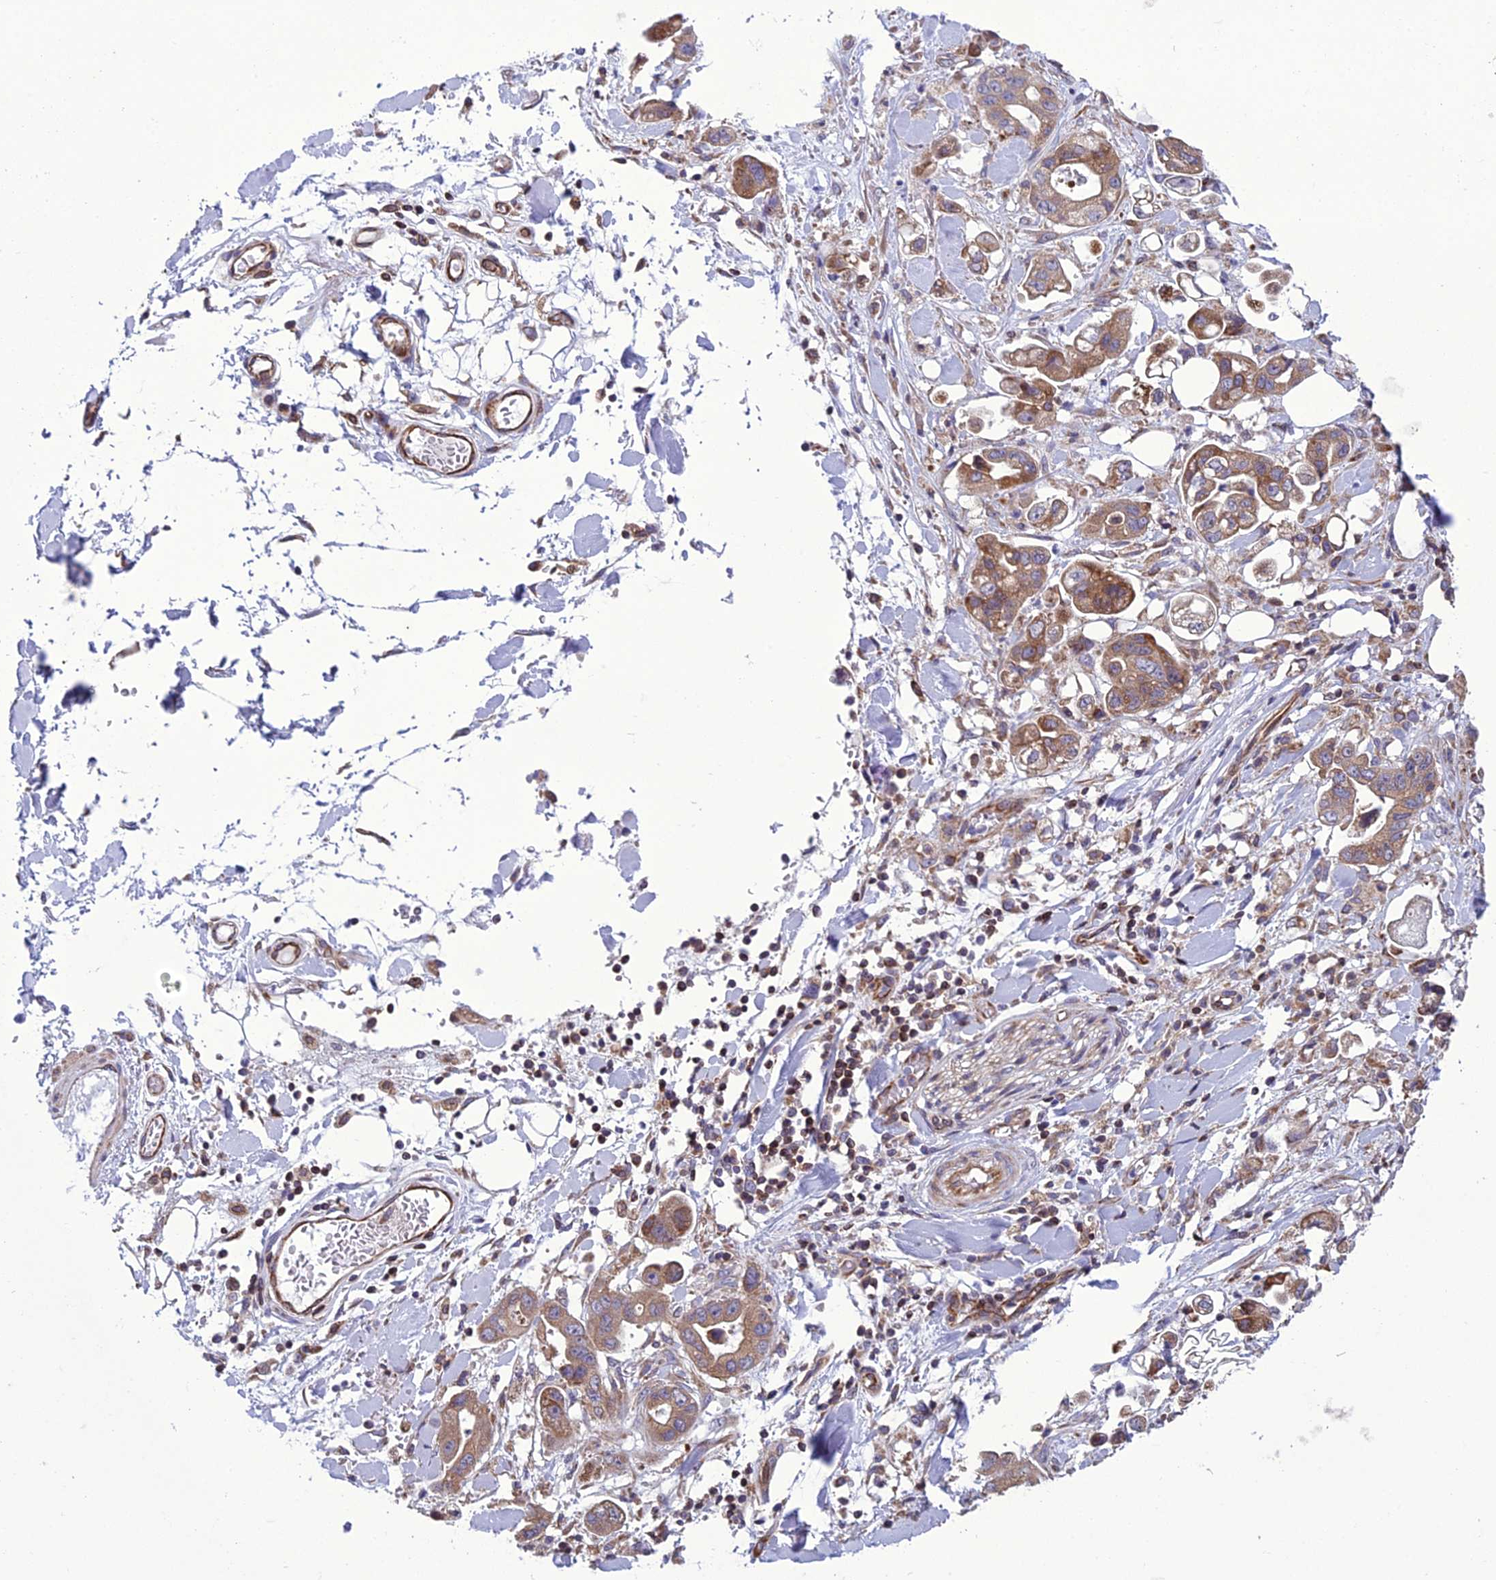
{"staining": {"intensity": "moderate", "quantity": ">75%", "location": "cytoplasmic/membranous"}, "tissue": "stomach cancer", "cell_type": "Tumor cells", "image_type": "cancer", "snomed": [{"axis": "morphology", "description": "Adenocarcinoma, NOS"}, {"axis": "topography", "description": "Stomach"}], "caption": "Protein staining of stomach cancer tissue exhibits moderate cytoplasmic/membranous positivity in approximately >75% of tumor cells.", "gene": "GIMAP1", "patient": {"sex": "male", "age": 62}}